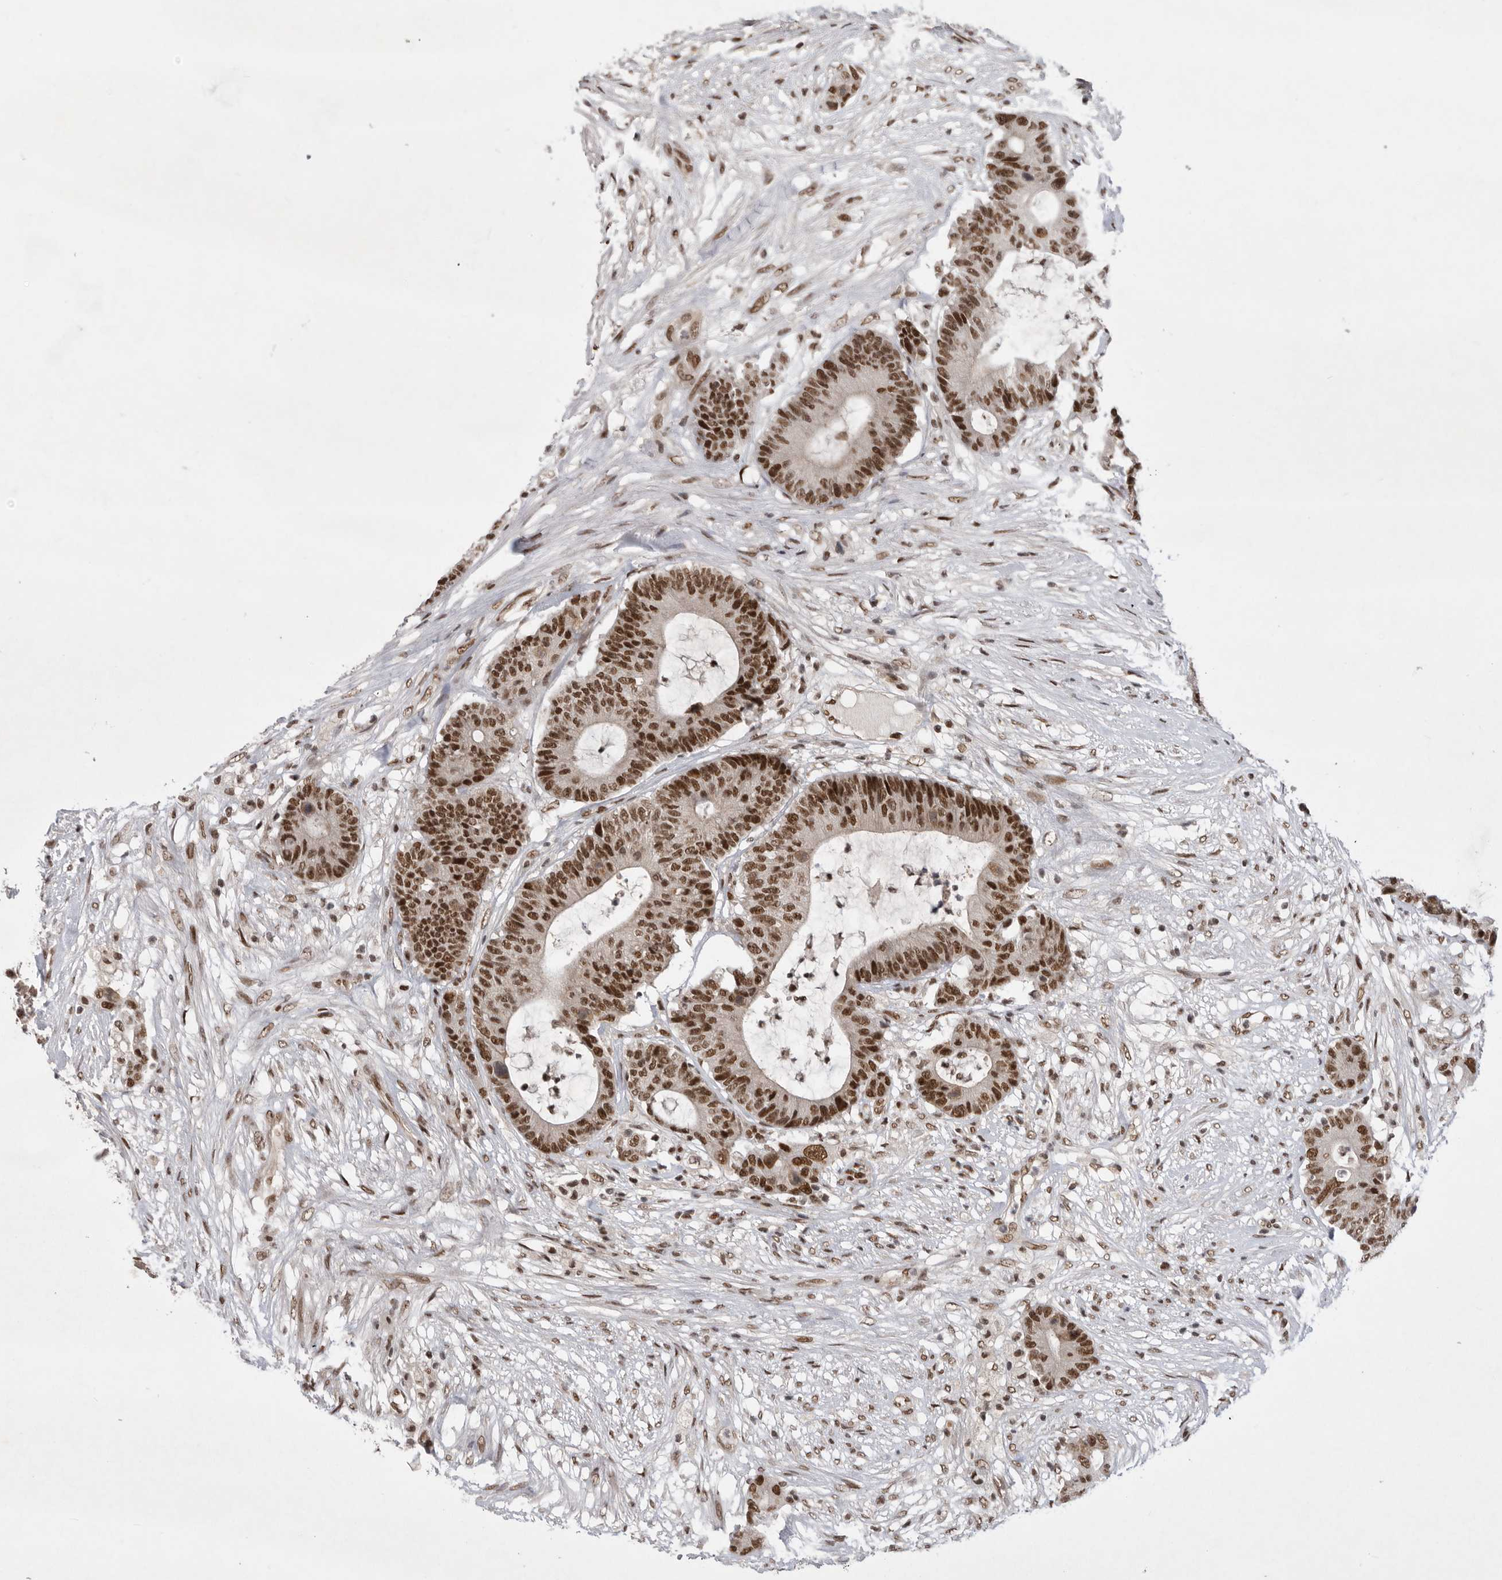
{"staining": {"intensity": "strong", "quantity": "25%-75%", "location": "nuclear"}, "tissue": "colorectal cancer", "cell_type": "Tumor cells", "image_type": "cancer", "snomed": [{"axis": "morphology", "description": "Adenocarcinoma, NOS"}, {"axis": "topography", "description": "Colon"}], "caption": "The image demonstrates staining of adenocarcinoma (colorectal), revealing strong nuclear protein expression (brown color) within tumor cells.", "gene": "ZNF830", "patient": {"sex": "female", "age": 84}}